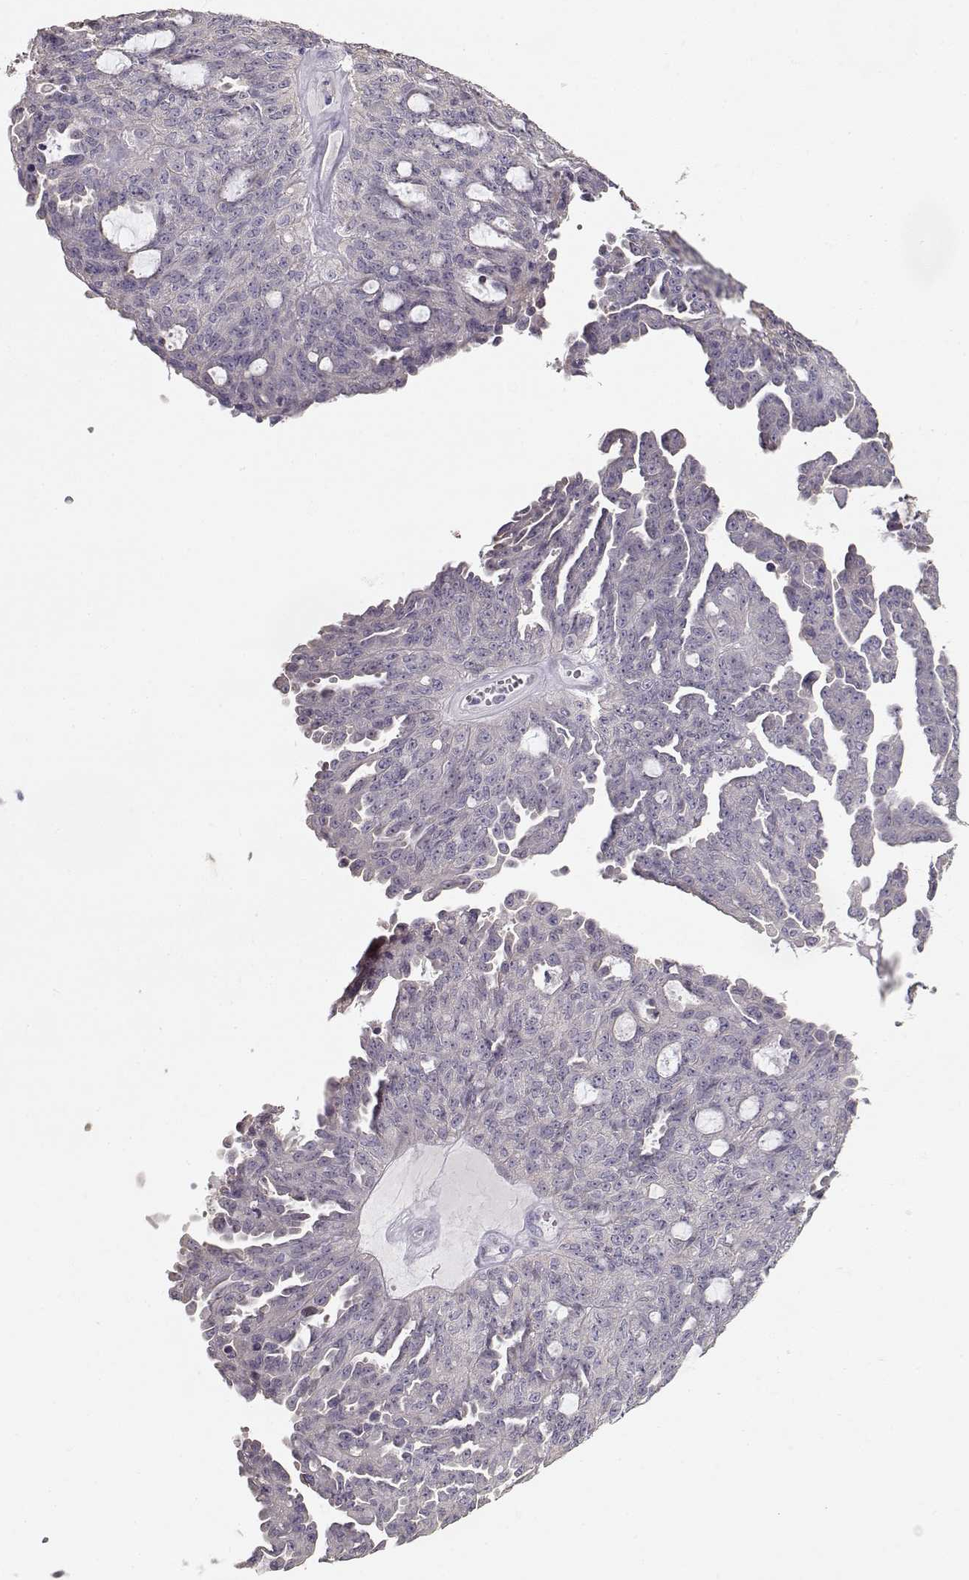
{"staining": {"intensity": "negative", "quantity": "none", "location": "none"}, "tissue": "ovarian cancer", "cell_type": "Tumor cells", "image_type": "cancer", "snomed": [{"axis": "morphology", "description": "Cystadenocarcinoma, serous, NOS"}, {"axis": "topography", "description": "Ovary"}], "caption": "This is an immunohistochemistry micrograph of ovarian serous cystadenocarcinoma. There is no staining in tumor cells.", "gene": "GLIPR1L2", "patient": {"sex": "female", "age": 71}}